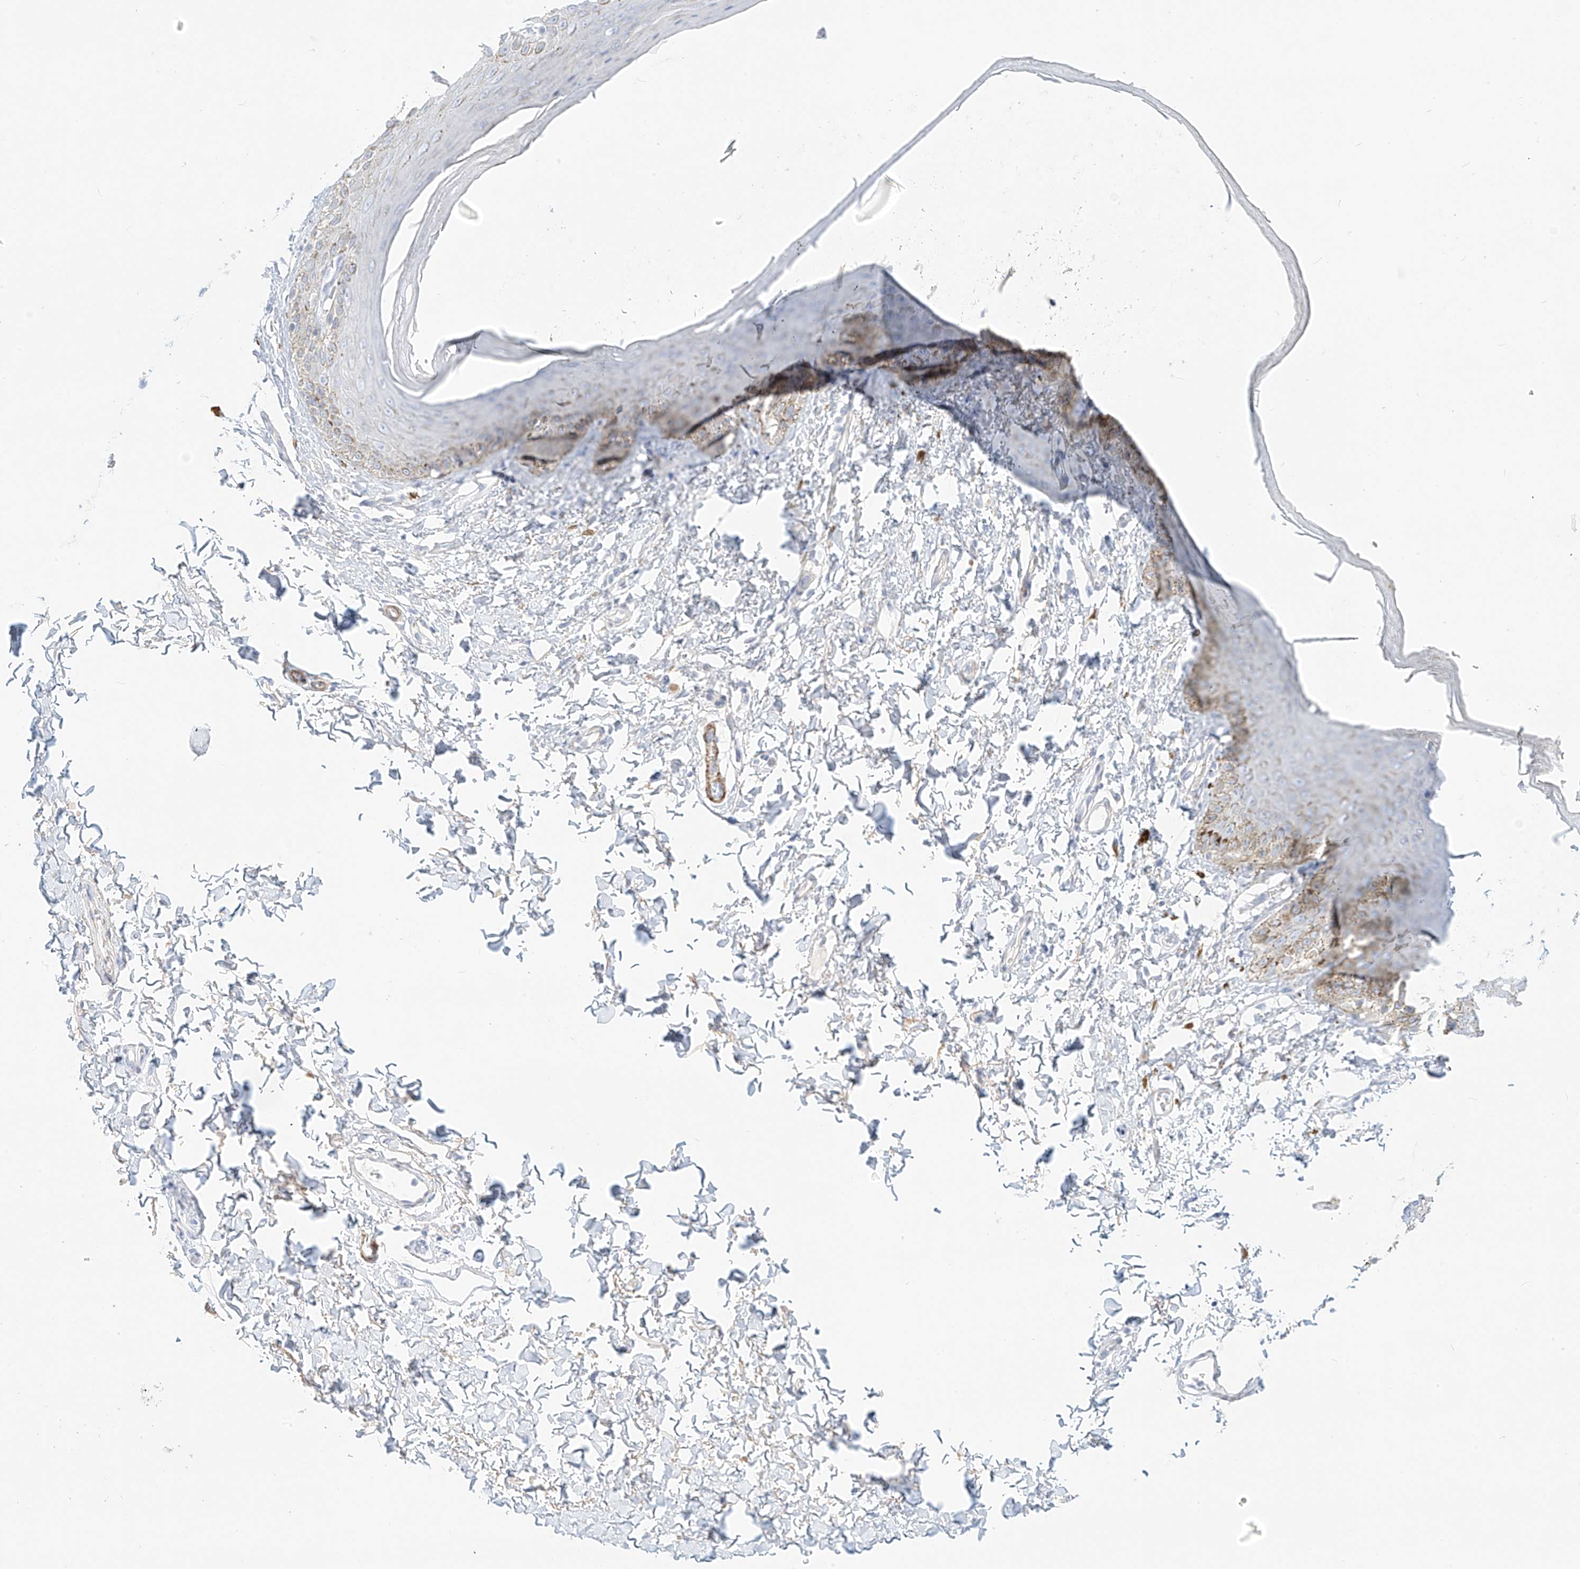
{"staining": {"intensity": "moderate", "quantity": "<25%", "location": "cytoplasmic/membranous"}, "tissue": "skin", "cell_type": "Epidermal cells", "image_type": "normal", "snomed": [{"axis": "morphology", "description": "Normal tissue, NOS"}, {"axis": "topography", "description": "Anal"}], "caption": "Immunohistochemical staining of benign skin demonstrates <25% levels of moderate cytoplasmic/membranous protein expression in approximately <25% of epidermal cells. (IHC, brightfield microscopy, high magnification).", "gene": "ST3GAL5", "patient": {"sex": "male", "age": 44}}